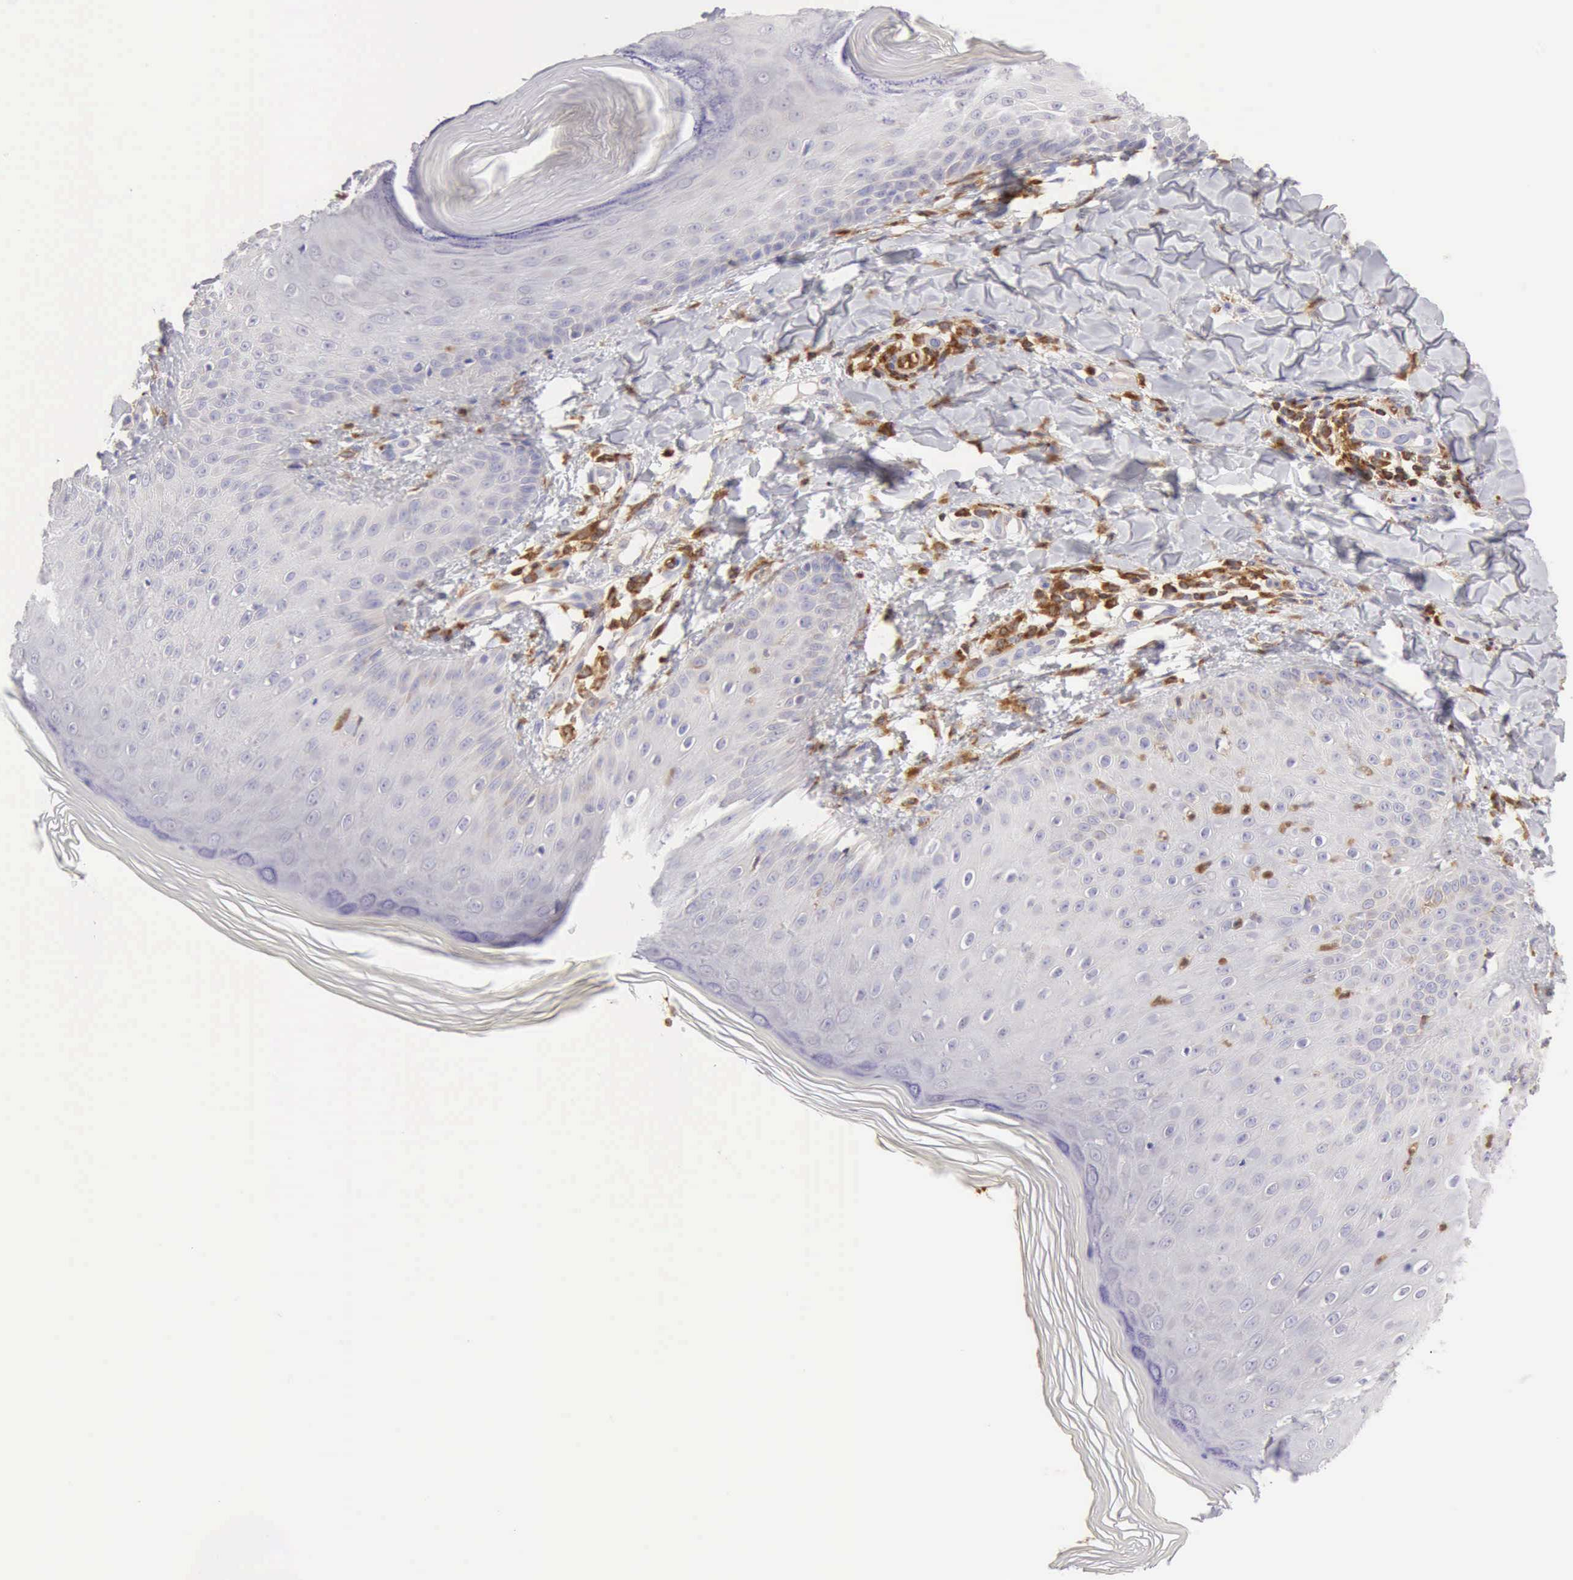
{"staining": {"intensity": "negative", "quantity": "none", "location": "none"}, "tissue": "skin", "cell_type": "Epidermal cells", "image_type": "normal", "snomed": [{"axis": "morphology", "description": "Normal tissue, NOS"}, {"axis": "morphology", "description": "Inflammation, NOS"}, {"axis": "topography", "description": "Soft tissue"}, {"axis": "topography", "description": "Anal"}], "caption": "The image shows no staining of epidermal cells in normal skin.", "gene": "ARHGAP4", "patient": {"sex": "female", "age": 15}}